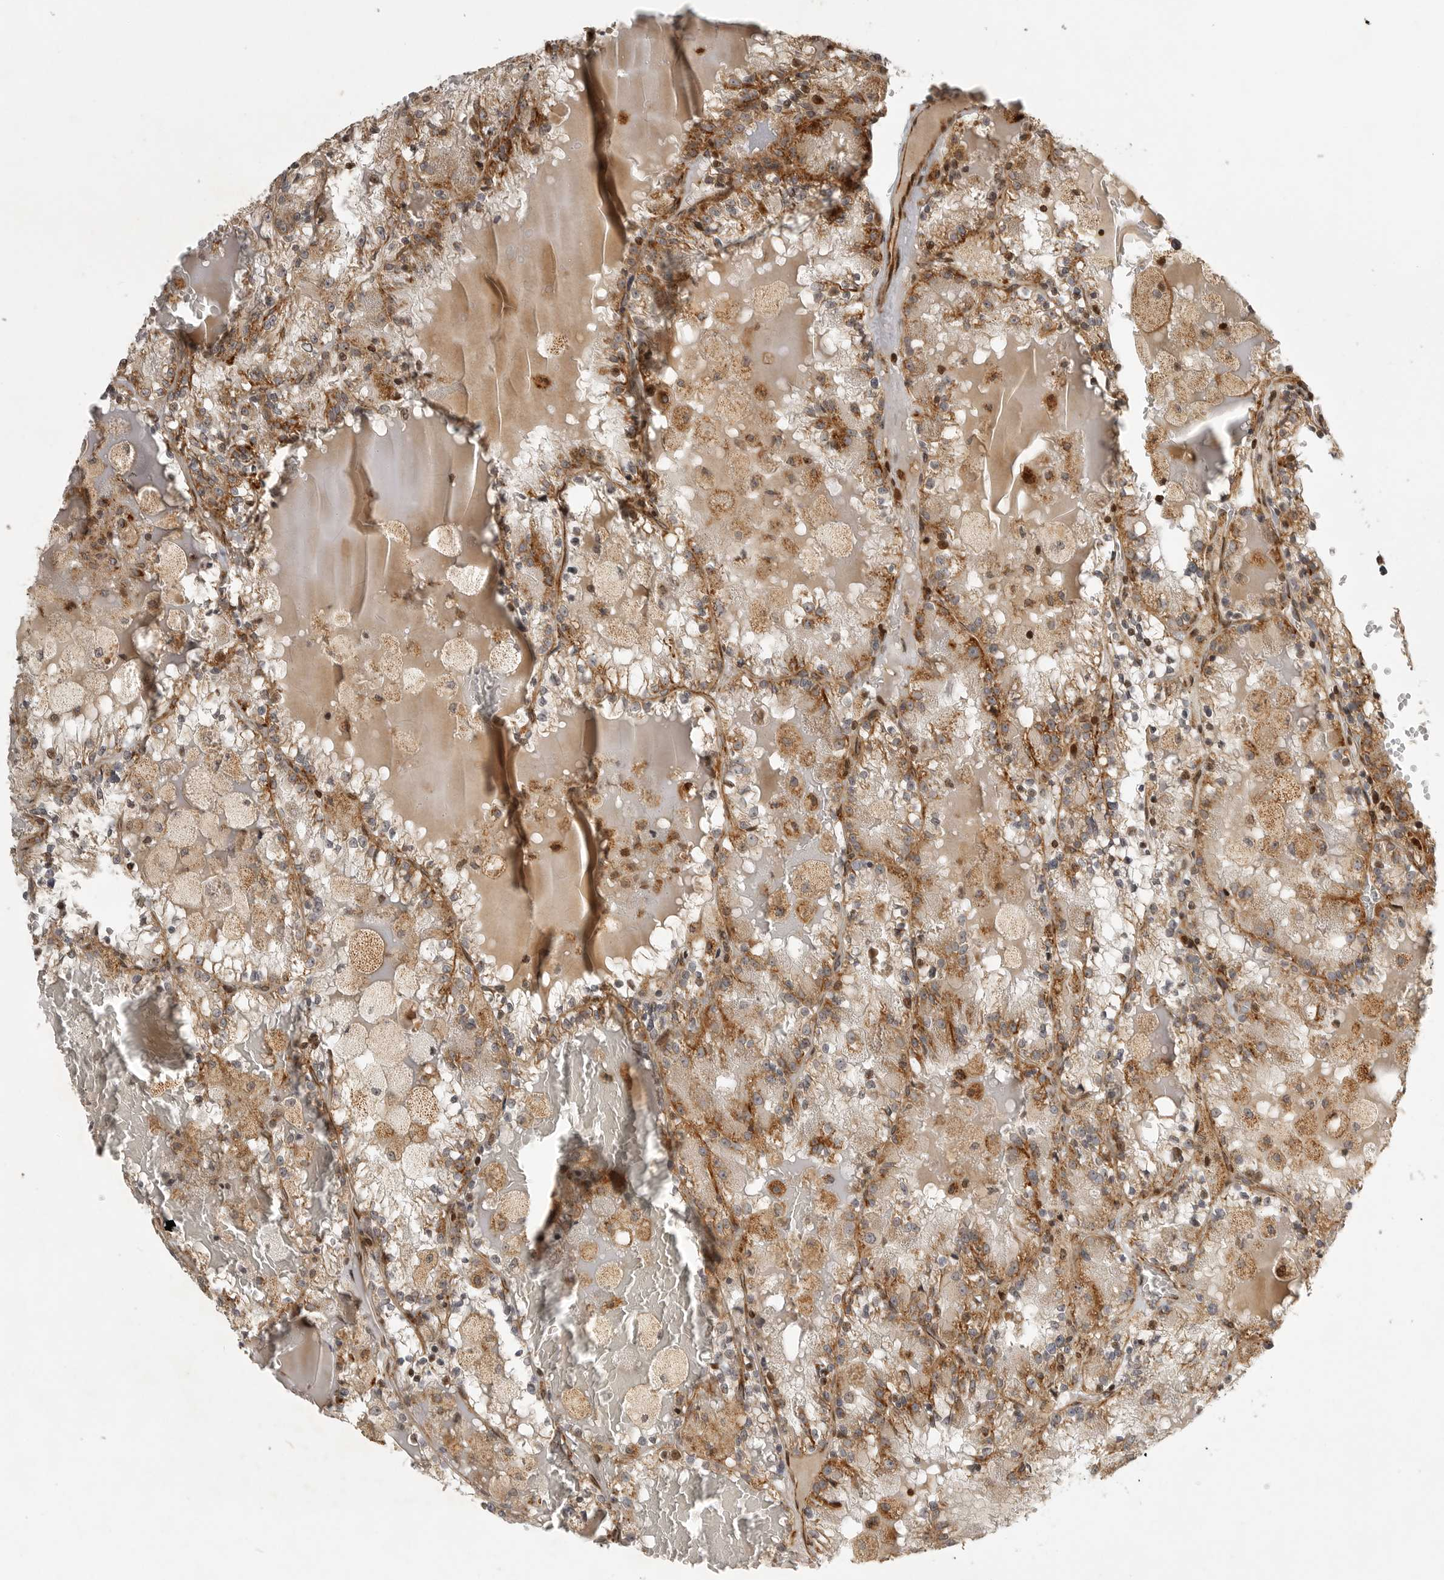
{"staining": {"intensity": "moderate", "quantity": ">75%", "location": "cytoplasmic/membranous"}, "tissue": "renal cancer", "cell_type": "Tumor cells", "image_type": "cancer", "snomed": [{"axis": "morphology", "description": "Adenocarcinoma, NOS"}, {"axis": "topography", "description": "Kidney"}], "caption": "Human adenocarcinoma (renal) stained with a brown dye shows moderate cytoplasmic/membranous positive positivity in approximately >75% of tumor cells.", "gene": "NARS2", "patient": {"sex": "female", "age": 56}}